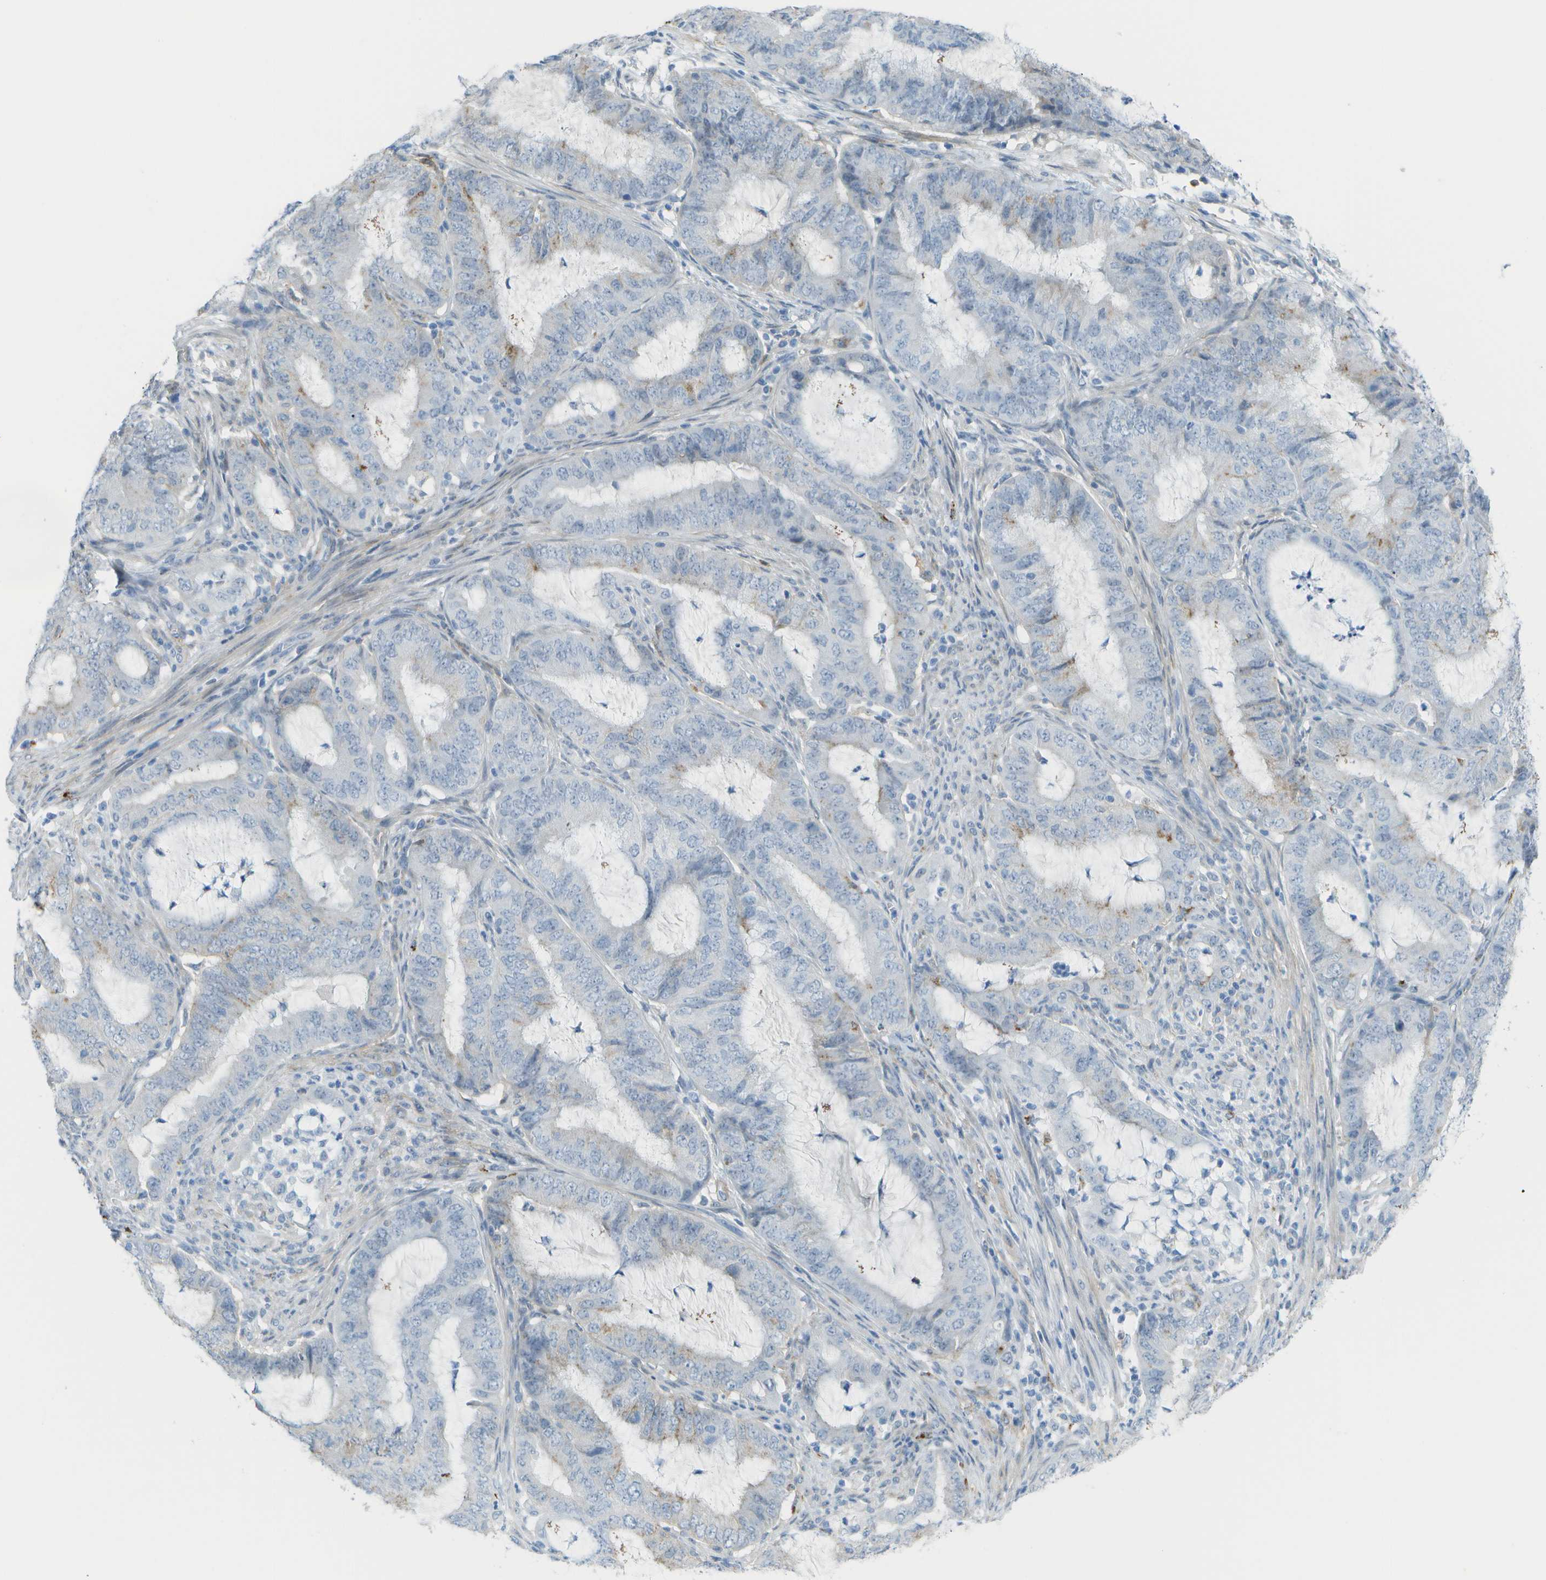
{"staining": {"intensity": "negative", "quantity": "none", "location": "none"}, "tissue": "endometrial cancer", "cell_type": "Tumor cells", "image_type": "cancer", "snomed": [{"axis": "morphology", "description": "Adenocarcinoma, NOS"}, {"axis": "topography", "description": "Endometrium"}], "caption": "Protein analysis of adenocarcinoma (endometrial) reveals no significant staining in tumor cells.", "gene": "ZBTB43", "patient": {"sex": "female", "age": 70}}